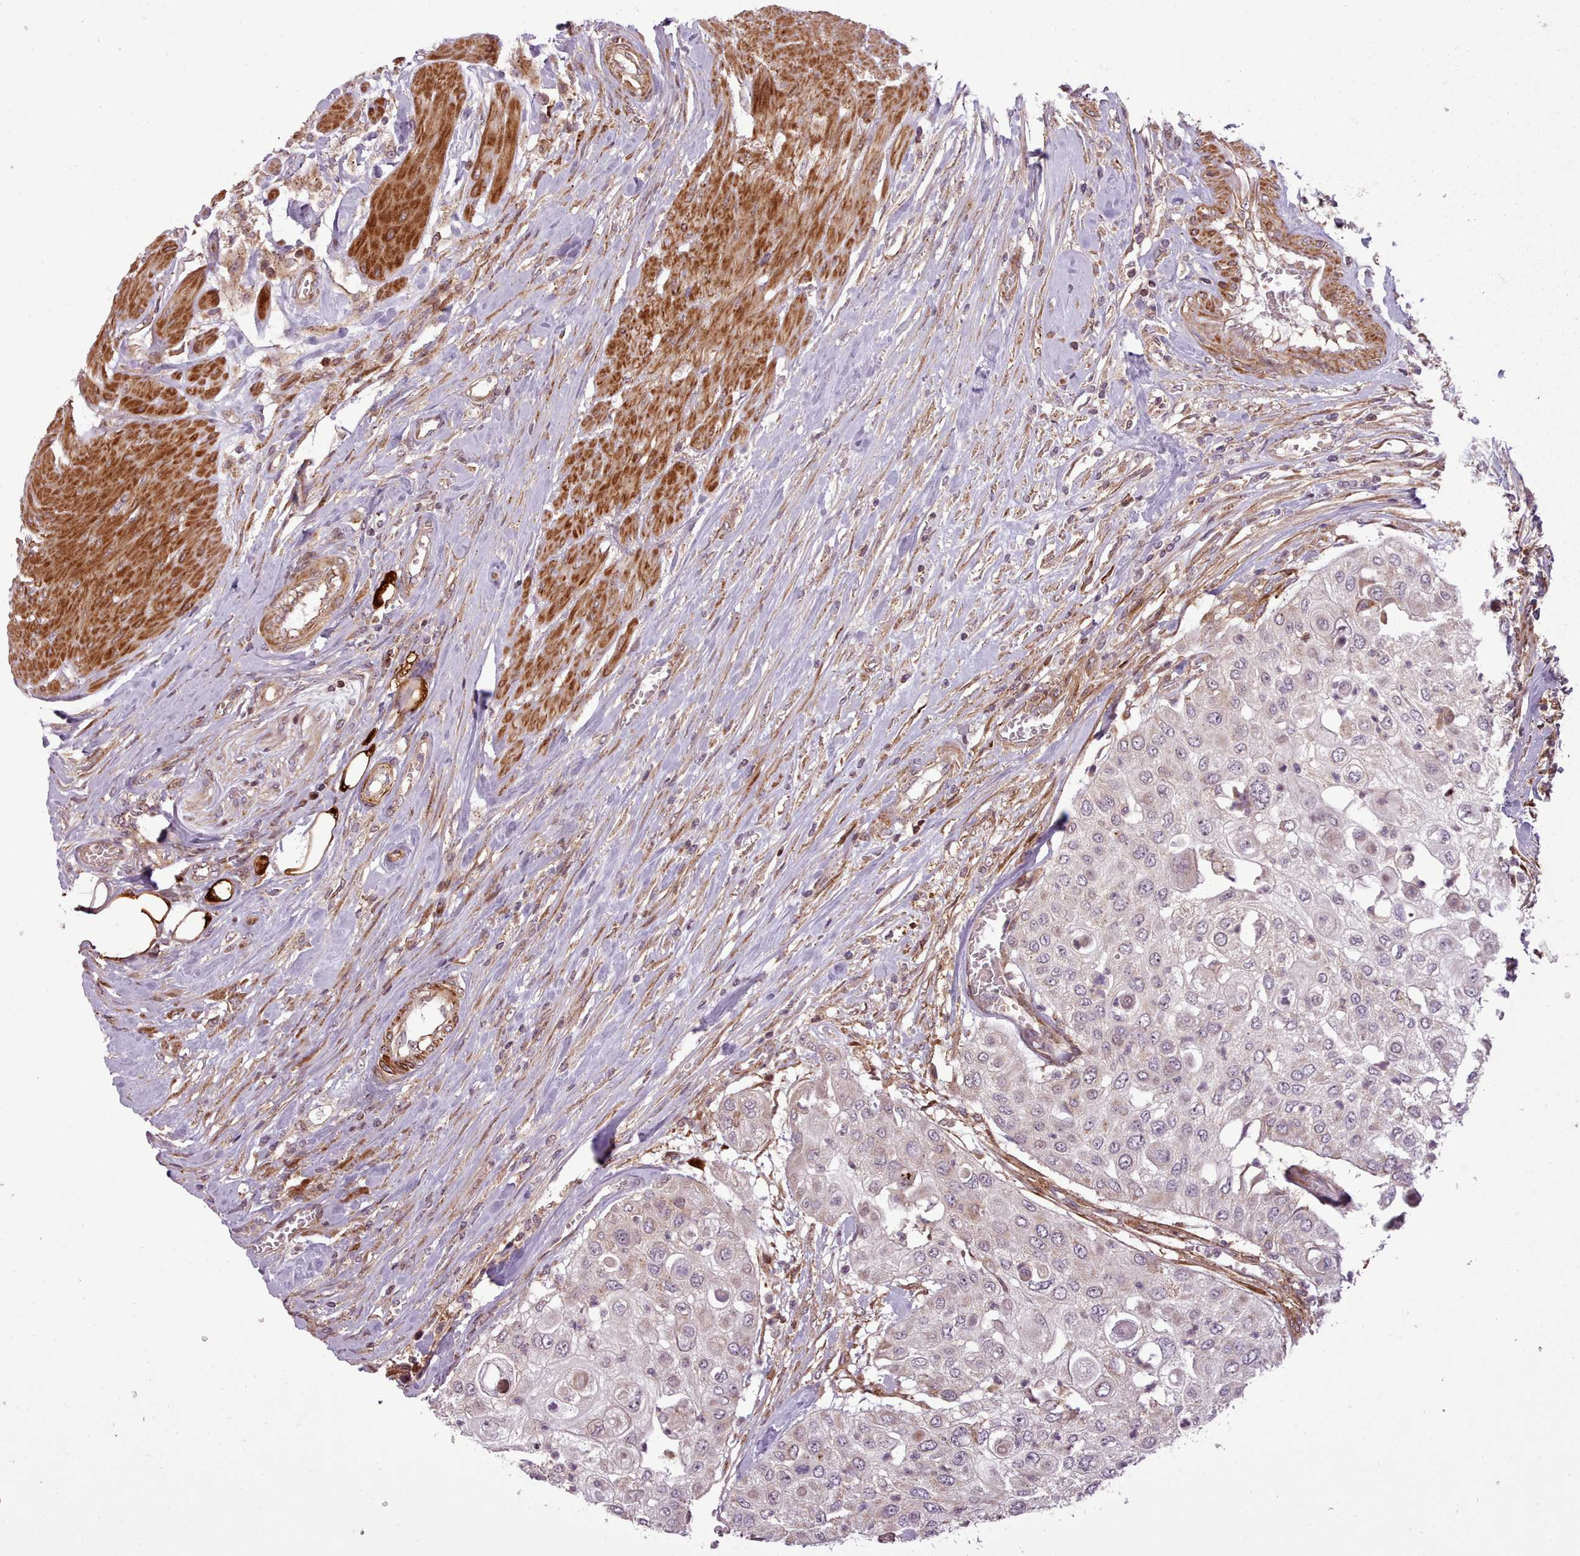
{"staining": {"intensity": "negative", "quantity": "none", "location": "none"}, "tissue": "urothelial cancer", "cell_type": "Tumor cells", "image_type": "cancer", "snomed": [{"axis": "morphology", "description": "Urothelial carcinoma, High grade"}, {"axis": "topography", "description": "Urinary bladder"}], "caption": "This is a photomicrograph of immunohistochemistry (IHC) staining of urothelial carcinoma (high-grade), which shows no expression in tumor cells.", "gene": "NLRP7", "patient": {"sex": "female", "age": 79}}